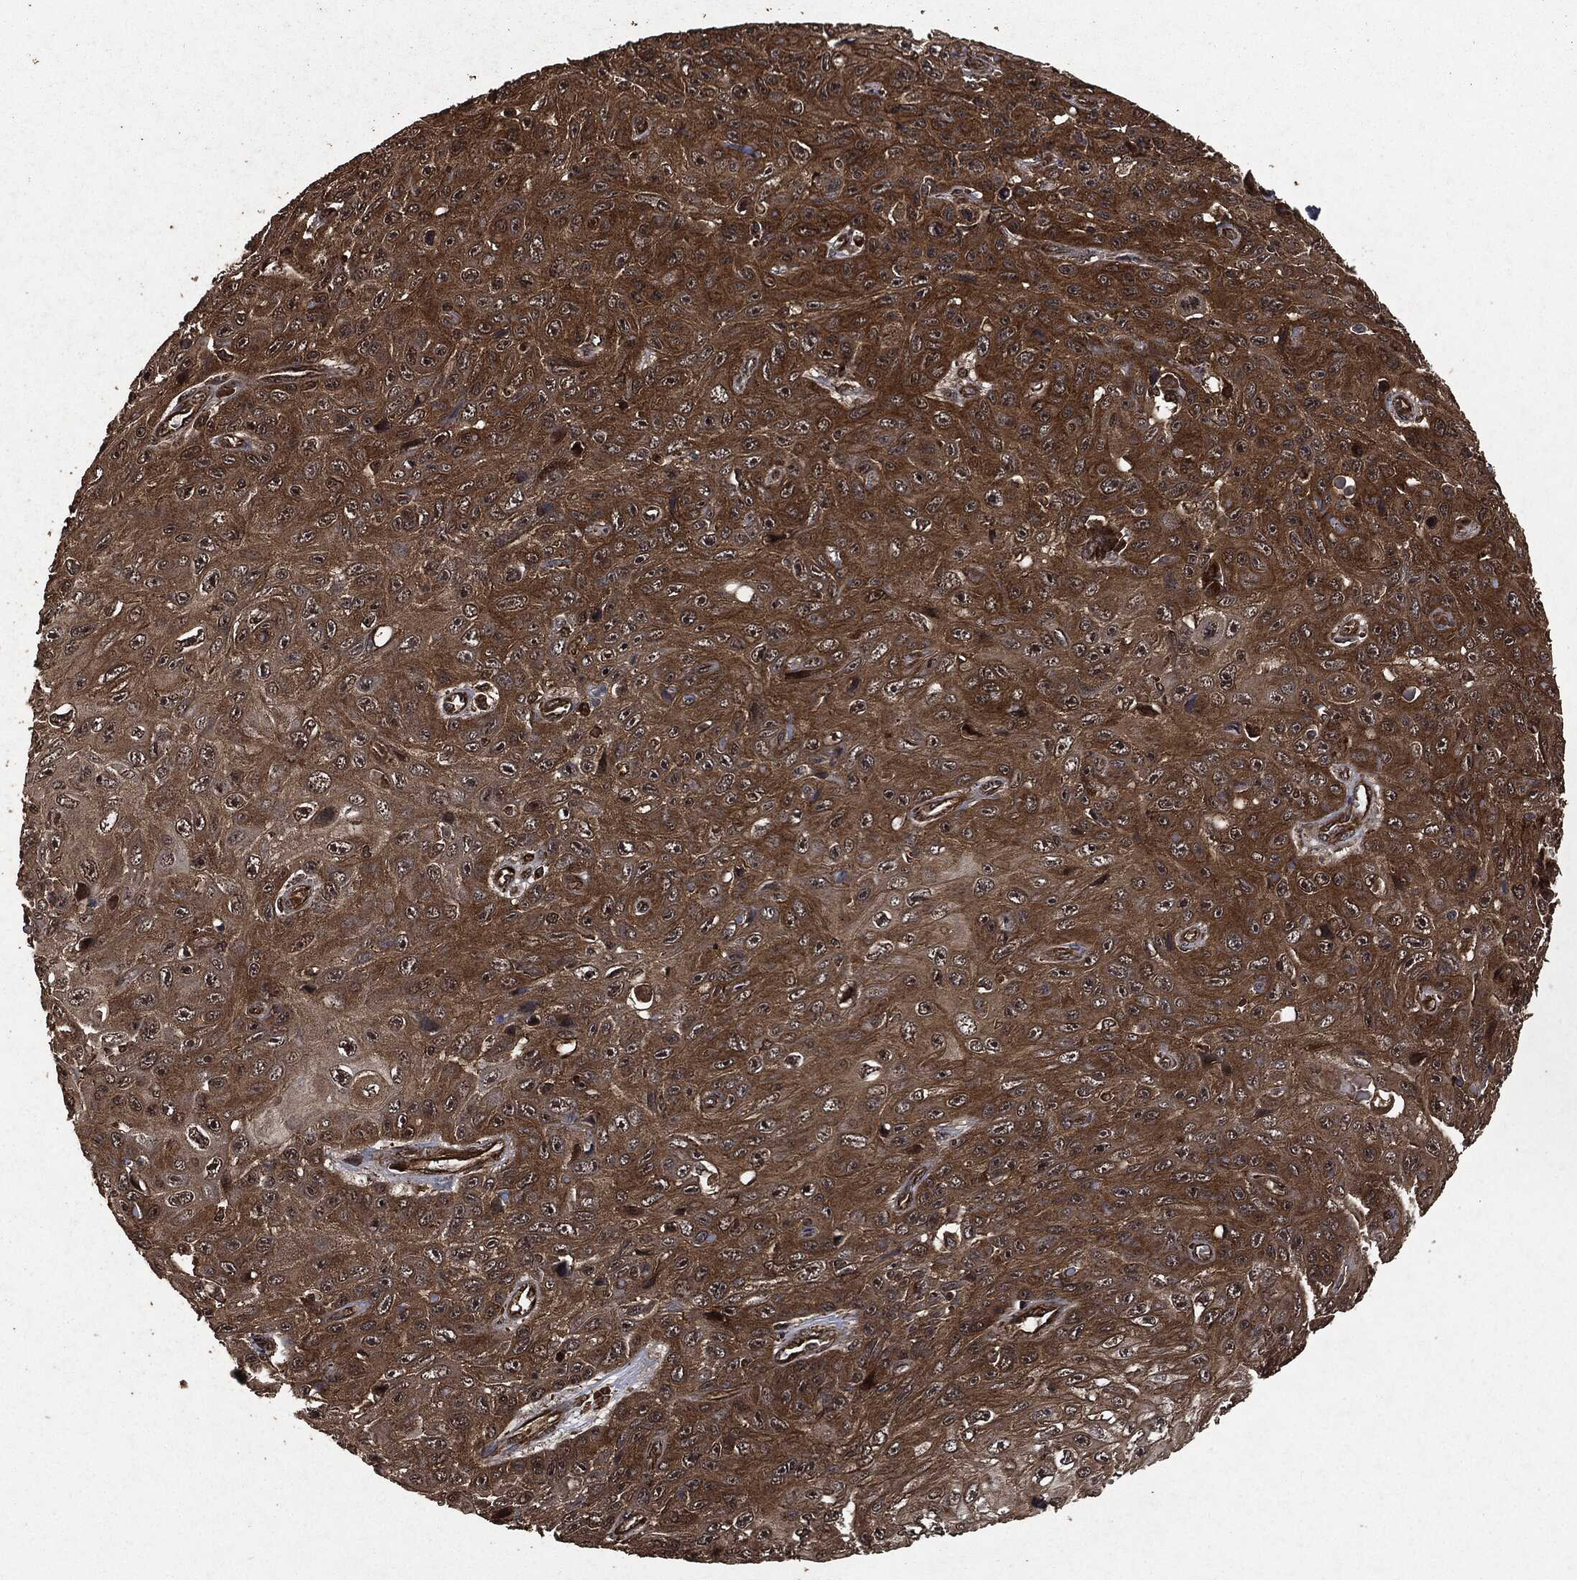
{"staining": {"intensity": "strong", "quantity": "25%-75%", "location": "cytoplasmic/membranous"}, "tissue": "skin cancer", "cell_type": "Tumor cells", "image_type": "cancer", "snomed": [{"axis": "morphology", "description": "Squamous cell carcinoma, NOS"}, {"axis": "topography", "description": "Skin"}], "caption": "Human skin cancer (squamous cell carcinoma) stained for a protein (brown) shows strong cytoplasmic/membranous positive staining in about 25%-75% of tumor cells.", "gene": "HRAS", "patient": {"sex": "male", "age": 82}}